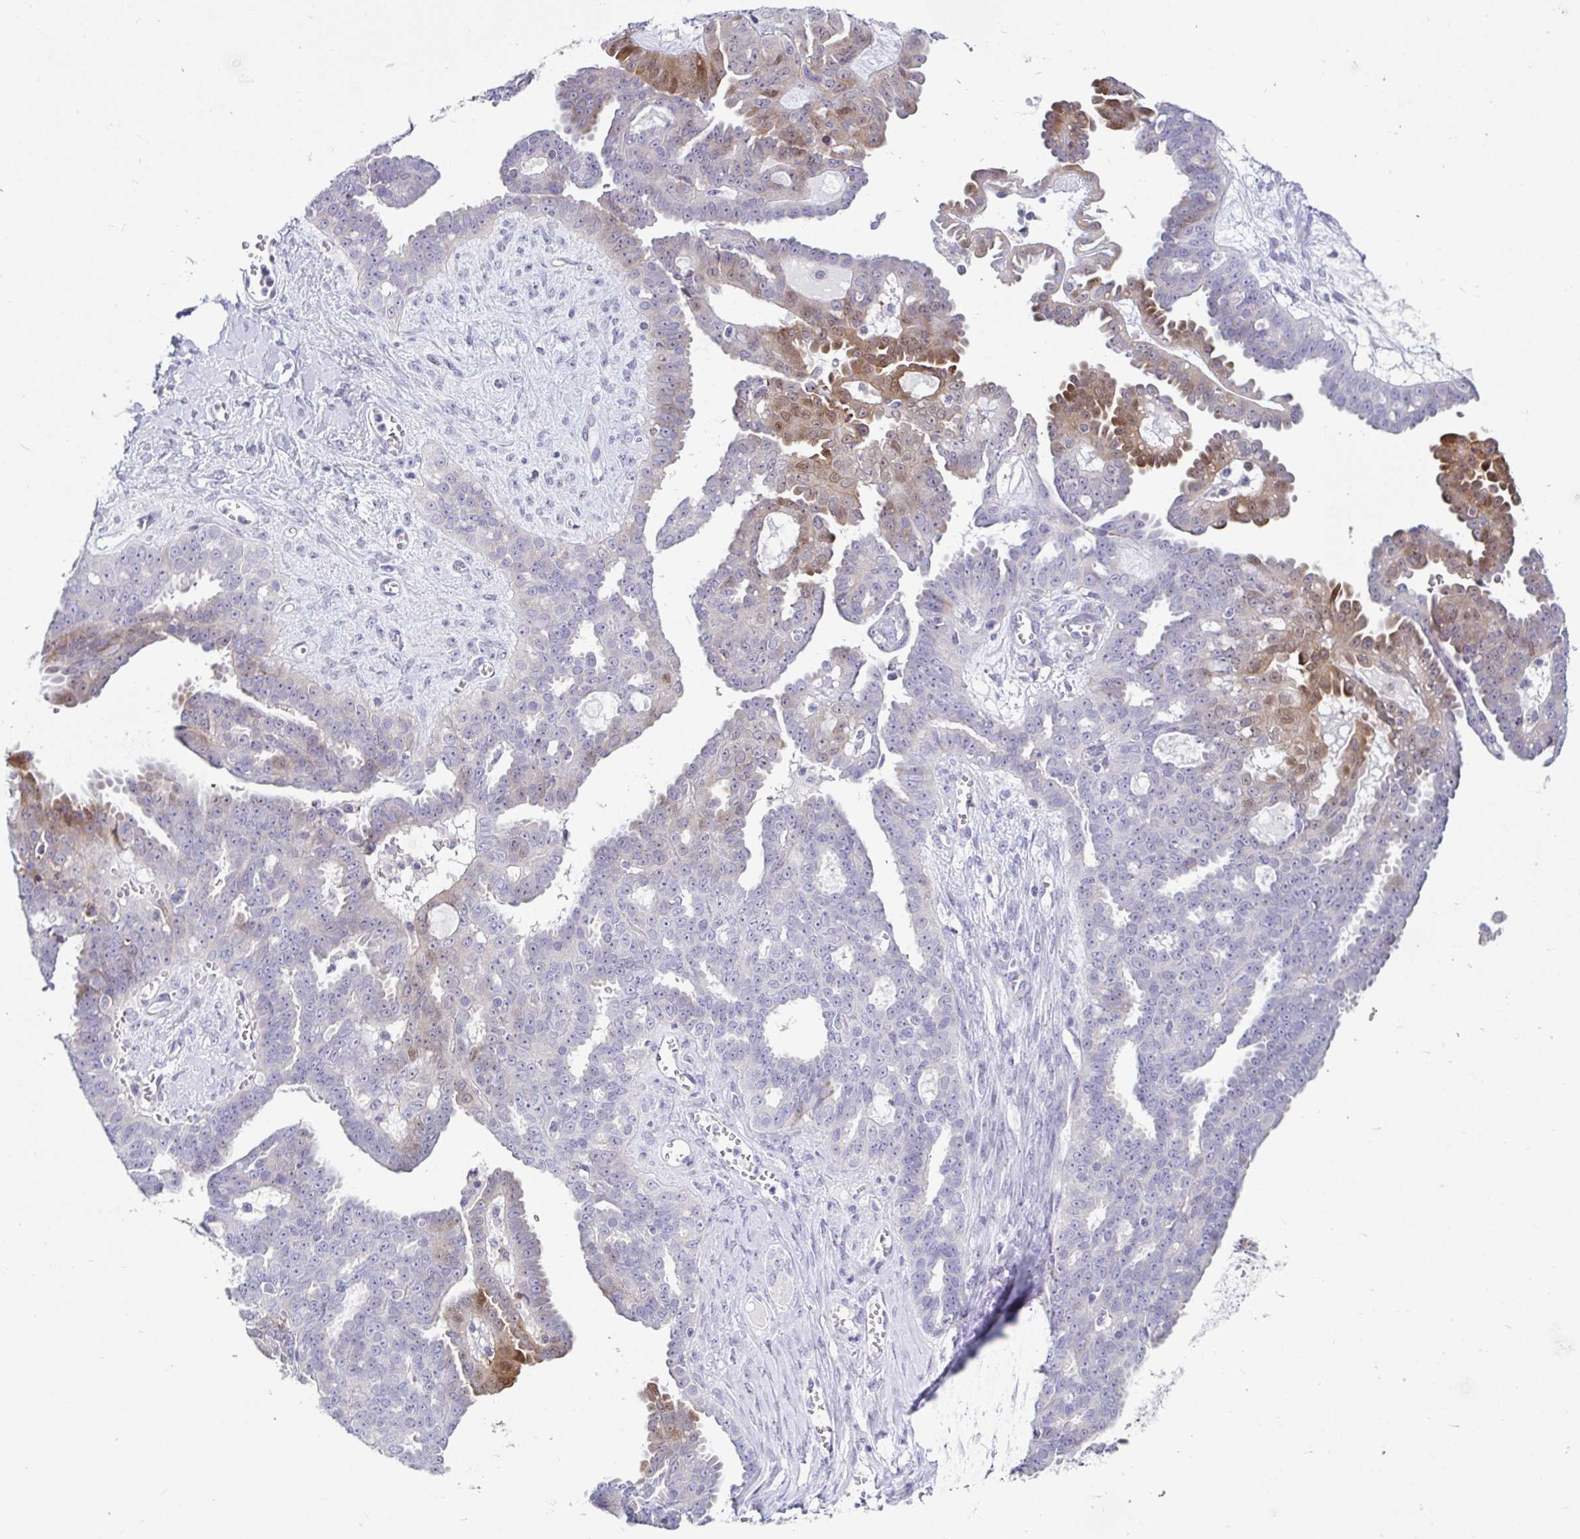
{"staining": {"intensity": "moderate", "quantity": "25%-75%", "location": "cytoplasmic/membranous"}, "tissue": "ovarian cancer", "cell_type": "Tumor cells", "image_type": "cancer", "snomed": [{"axis": "morphology", "description": "Cystadenocarcinoma, serous, NOS"}, {"axis": "topography", "description": "Ovary"}], "caption": "Moderate cytoplasmic/membranous protein positivity is appreciated in approximately 25%-75% of tumor cells in ovarian serous cystadenocarcinoma. (brown staining indicates protein expression, while blue staining denotes nuclei).", "gene": "TFPI2", "patient": {"sex": "female", "age": 71}}